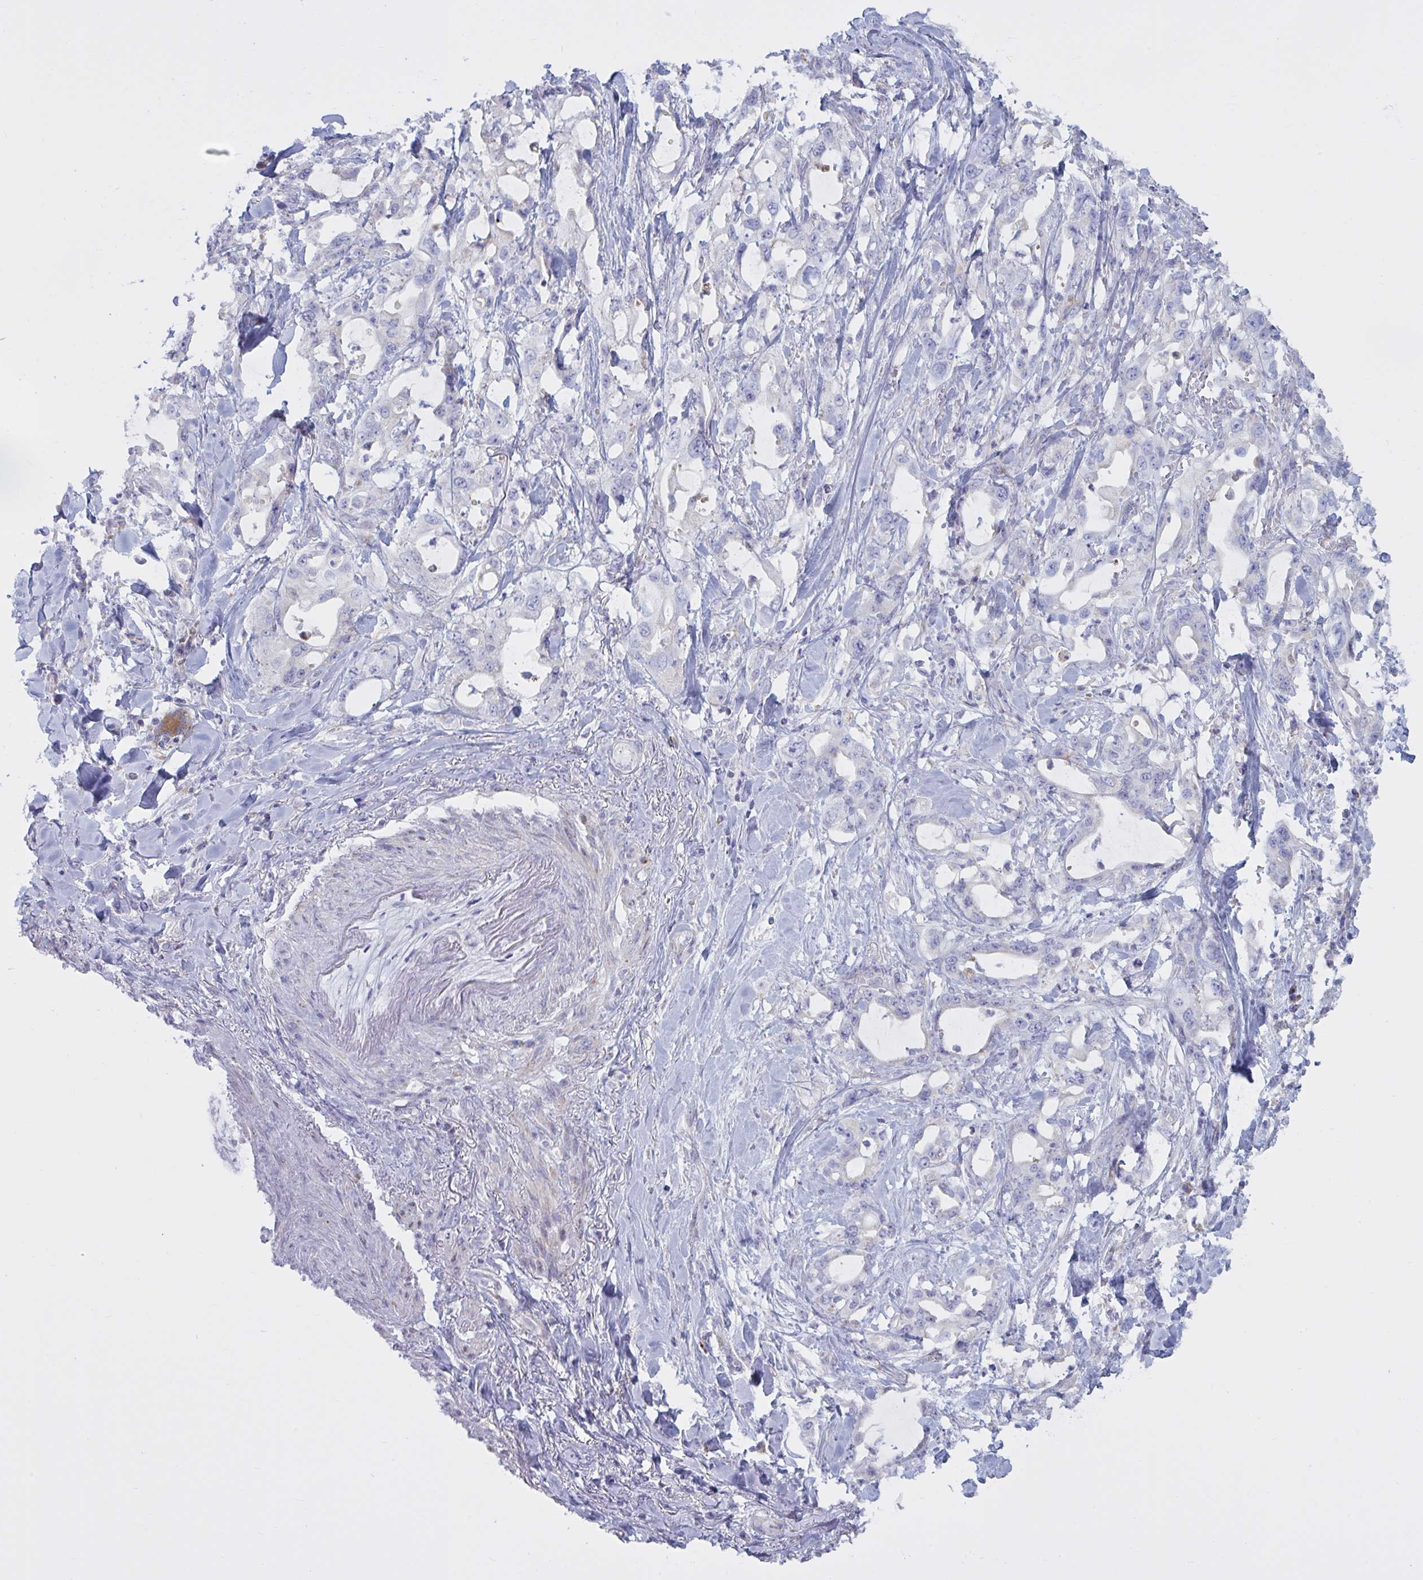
{"staining": {"intensity": "negative", "quantity": "none", "location": "none"}, "tissue": "pancreatic cancer", "cell_type": "Tumor cells", "image_type": "cancer", "snomed": [{"axis": "morphology", "description": "Adenocarcinoma, NOS"}, {"axis": "topography", "description": "Pancreas"}], "caption": "Immunohistochemical staining of adenocarcinoma (pancreatic) displays no significant expression in tumor cells. (Brightfield microscopy of DAB immunohistochemistry (IHC) at high magnification).", "gene": "ATG9A", "patient": {"sex": "female", "age": 61}}